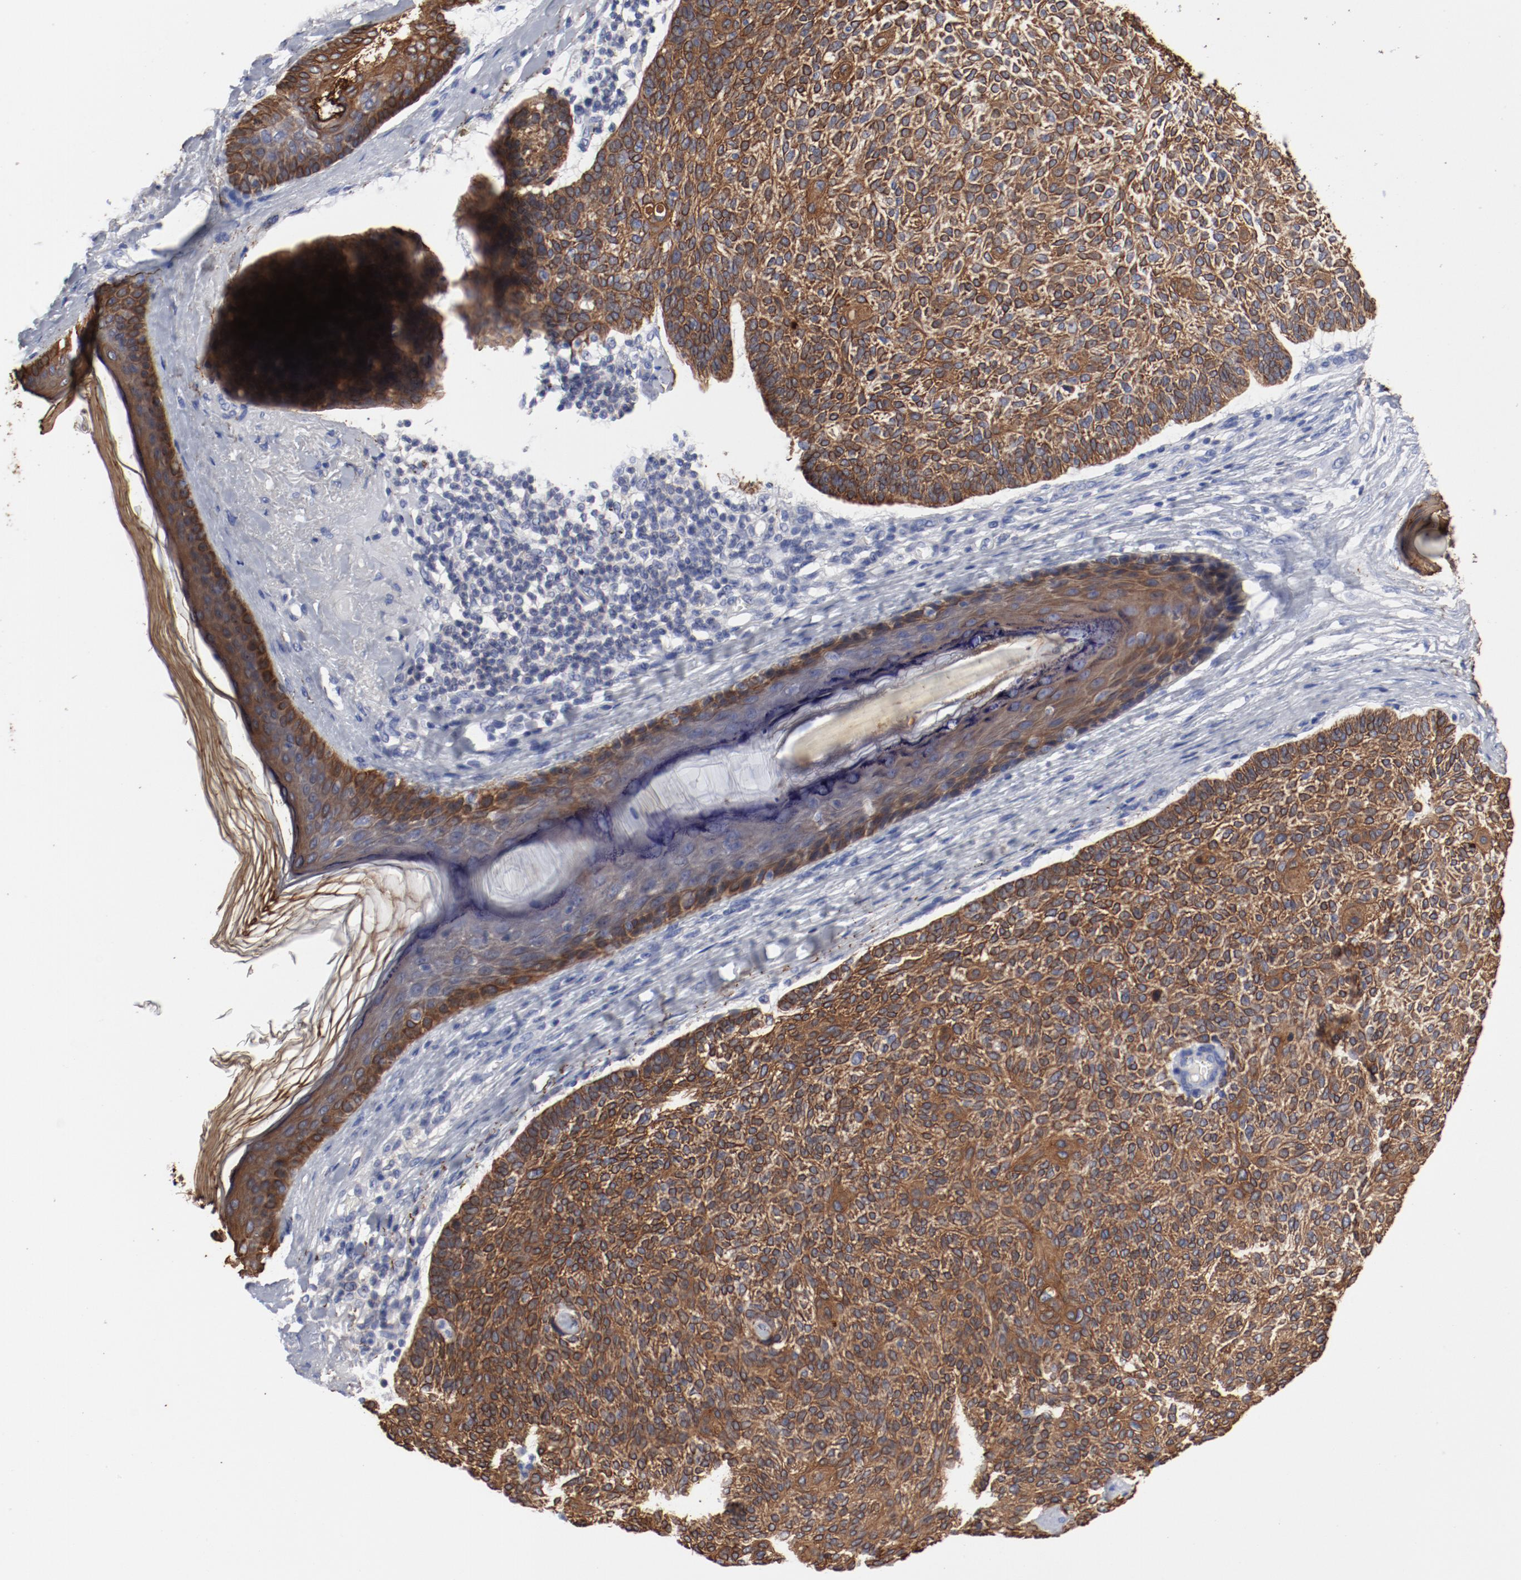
{"staining": {"intensity": "strong", "quantity": ">75%", "location": "cytoplasmic/membranous"}, "tissue": "skin cancer", "cell_type": "Tumor cells", "image_type": "cancer", "snomed": [{"axis": "morphology", "description": "Normal tissue, NOS"}, {"axis": "morphology", "description": "Basal cell carcinoma"}, {"axis": "topography", "description": "Skin"}], "caption": "Protein staining exhibits strong cytoplasmic/membranous positivity in approximately >75% of tumor cells in skin cancer.", "gene": "TSPAN6", "patient": {"sex": "female", "age": 70}}